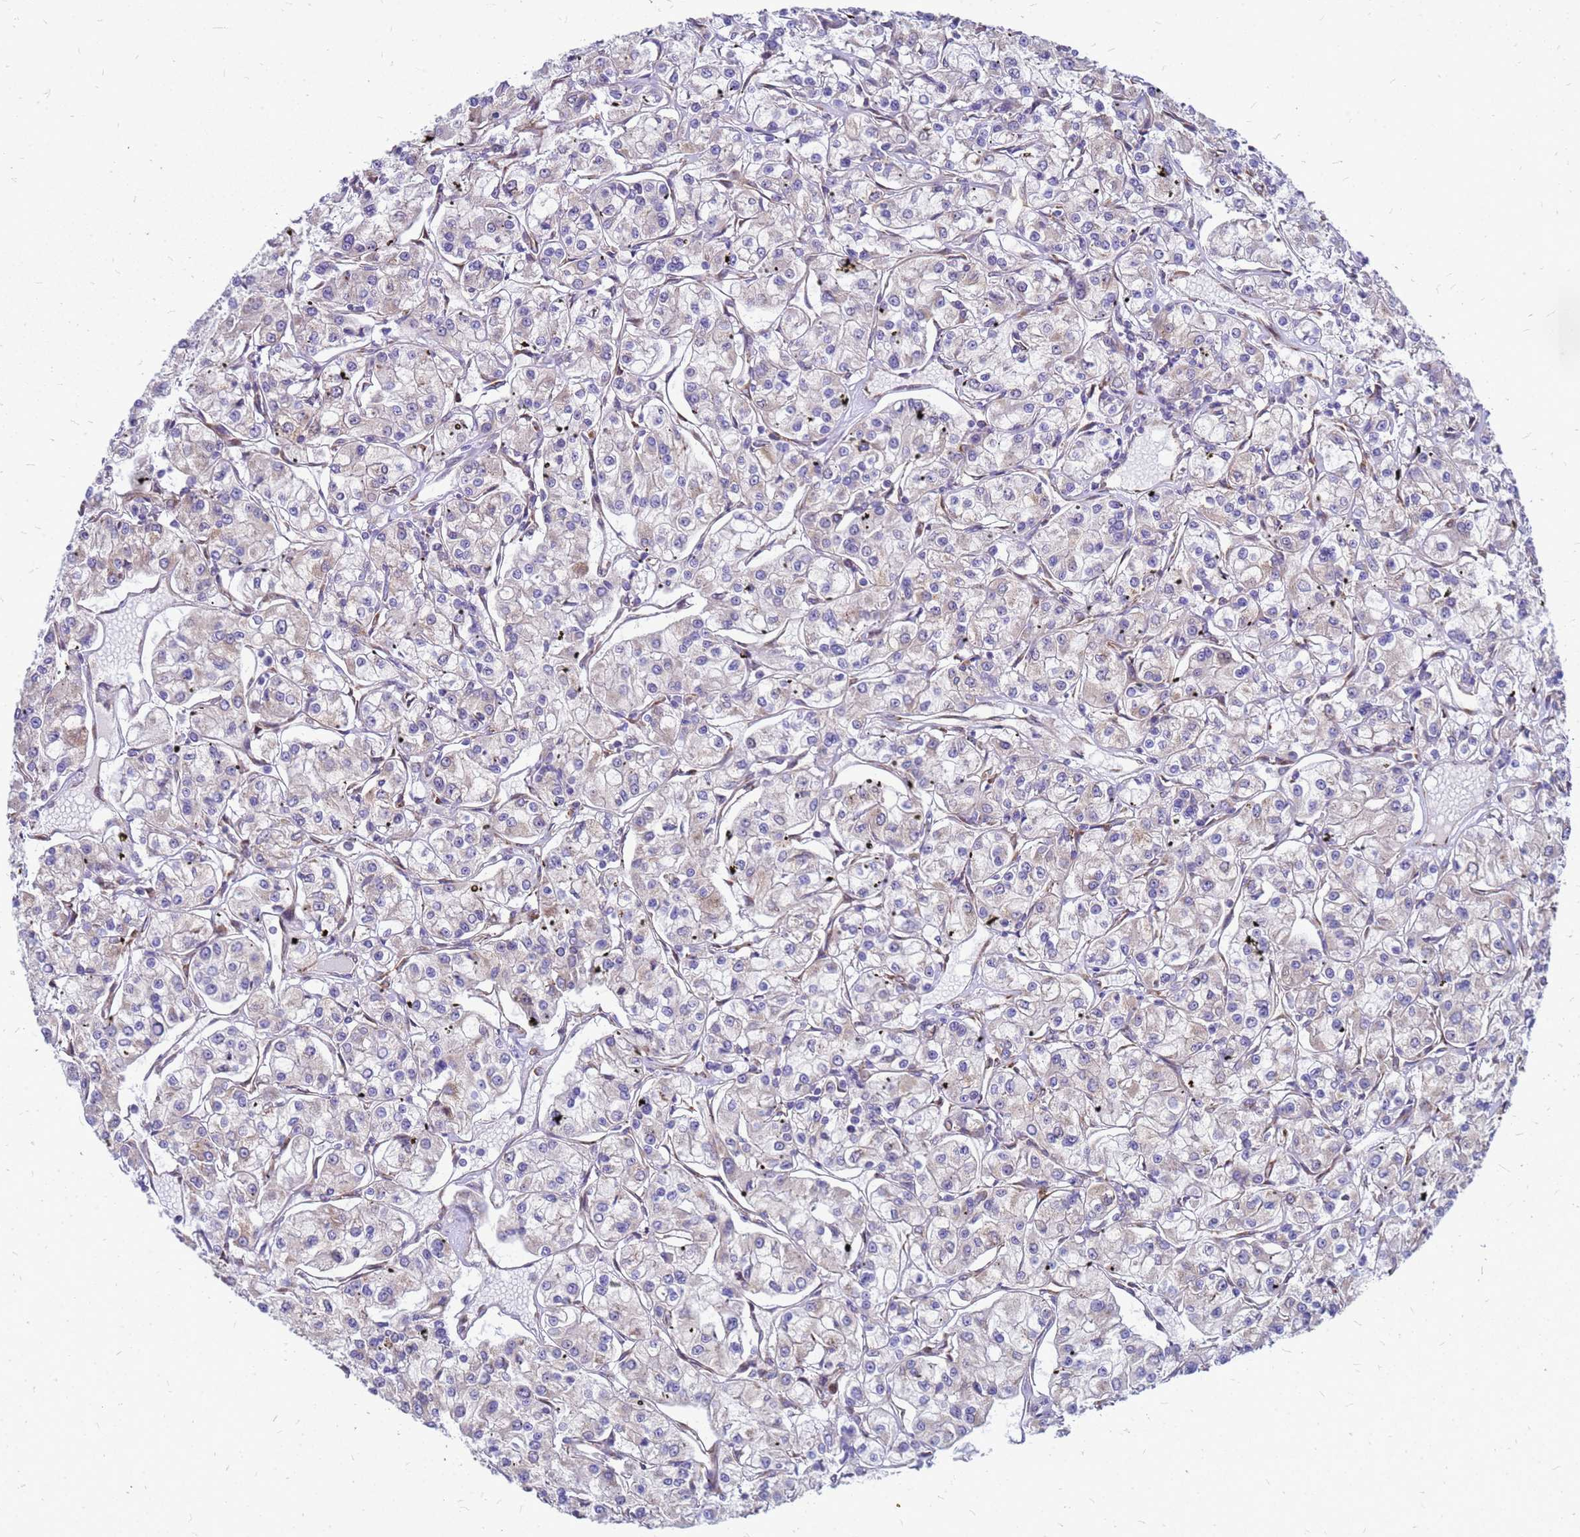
{"staining": {"intensity": "negative", "quantity": "none", "location": "none"}, "tissue": "renal cancer", "cell_type": "Tumor cells", "image_type": "cancer", "snomed": [{"axis": "morphology", "description": "Adenocarcinoma, NOS"}, {"axis": "topography", "description": "Kidney"}], "caption": "This image is of renal cancer (adenocarcinoma) stained with IHC to label a protein in brown with the nuclei are counter-stained blue. There is no staining in tumor cells. (DAB immunohistochemistry, high magnification).", "gene": "FSTL4", "patient": {"sex": "female", "age": 59}}